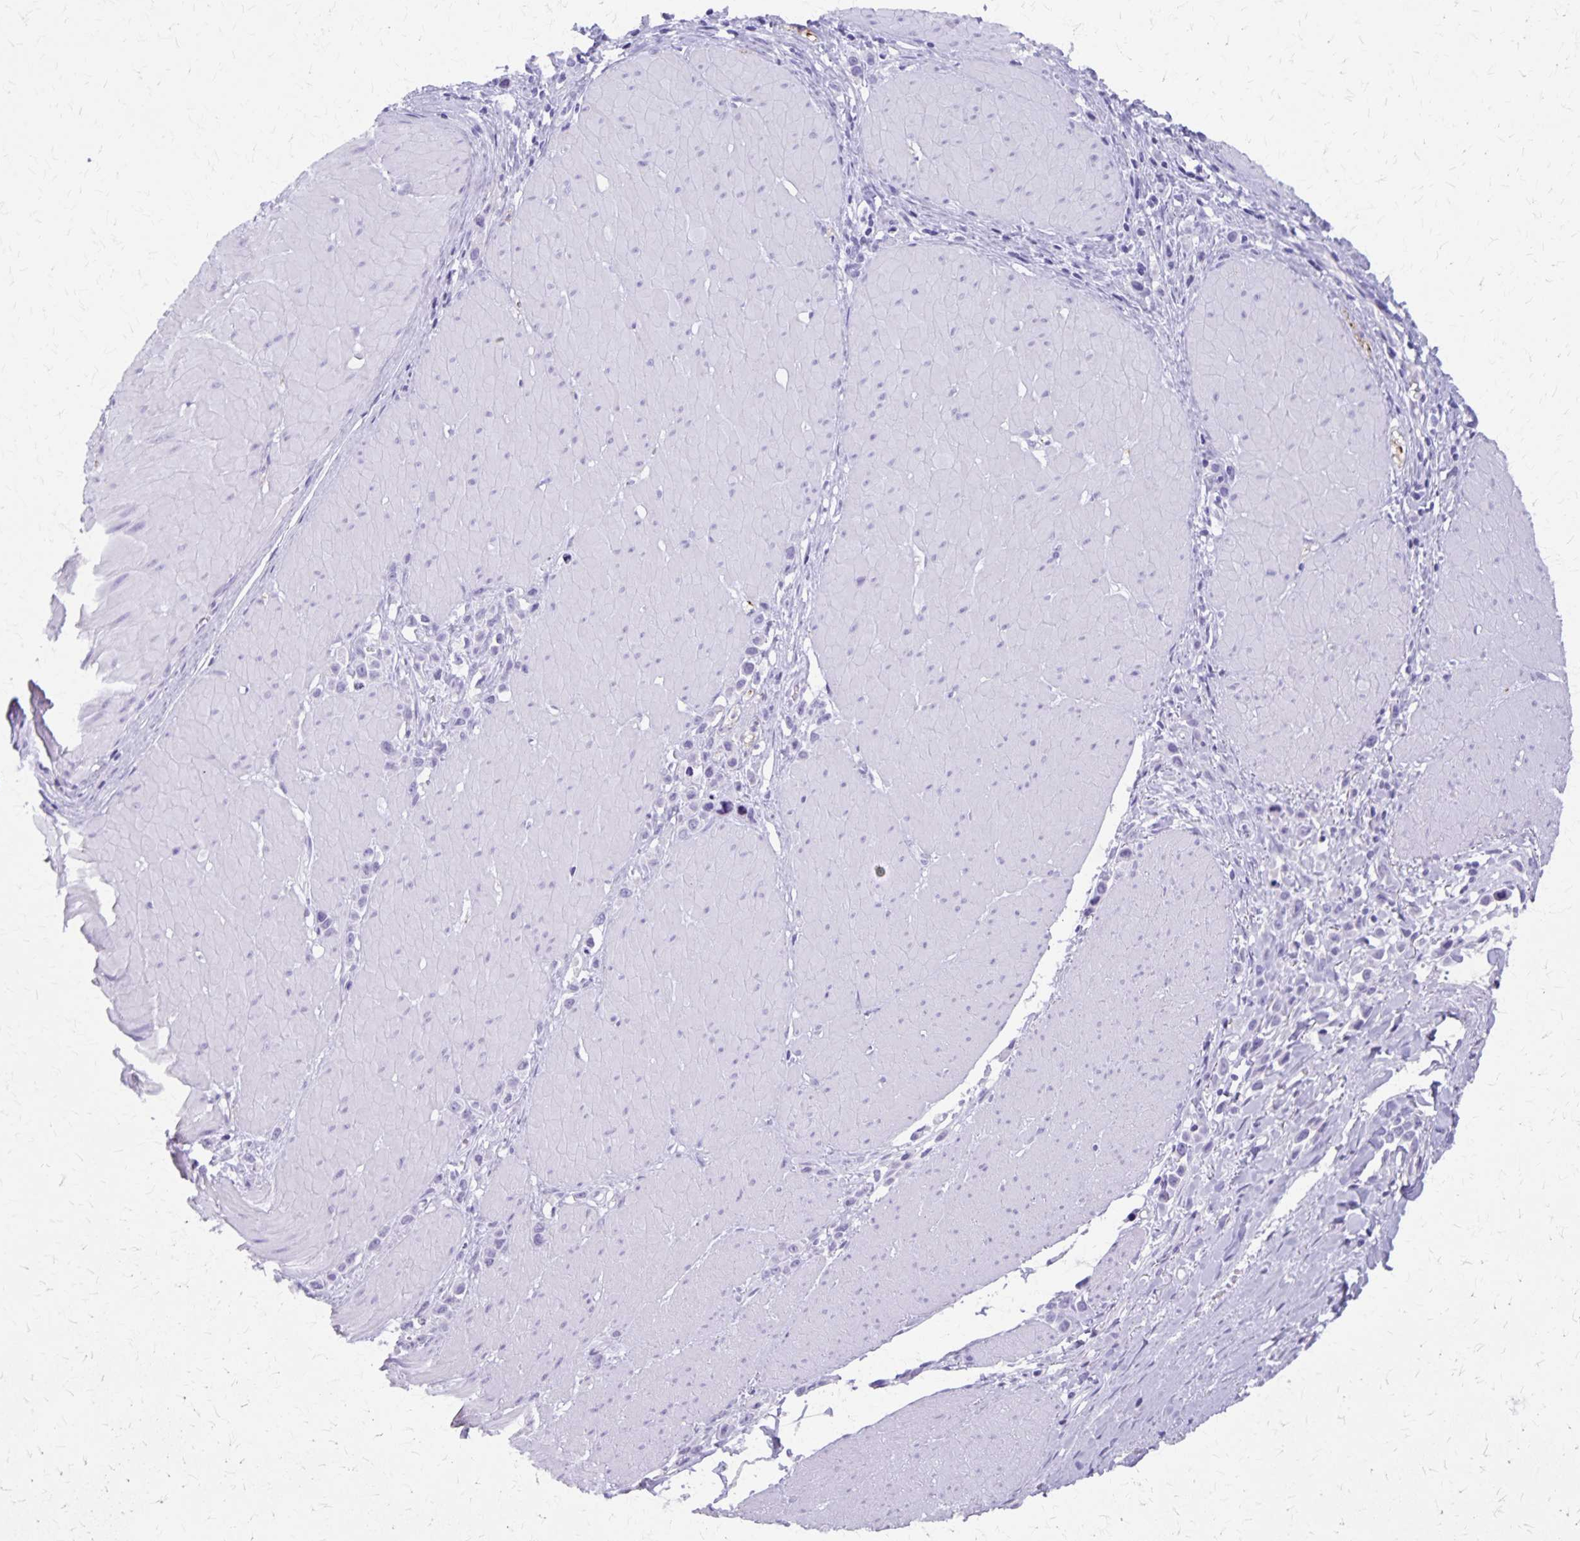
{"staining": {"intensity": "negative", "quantity": "none", "location": "none"}, "tissue": "stomach cancer", "cell_type": "Tumor cells", "image_type": "cancer", "snomed": [{"axis": "morphology", "description": "Adenocarcinoma, NOS"}, {"axis": "topography", "description": "Stomach"}], "caption": "Human stomach adenocarcinoma stained for a protein using immunohistochemistry displays no positivity in tumor cells.", "gene": "DEFA5", "patient": {"sex": "male", "age": 47}}